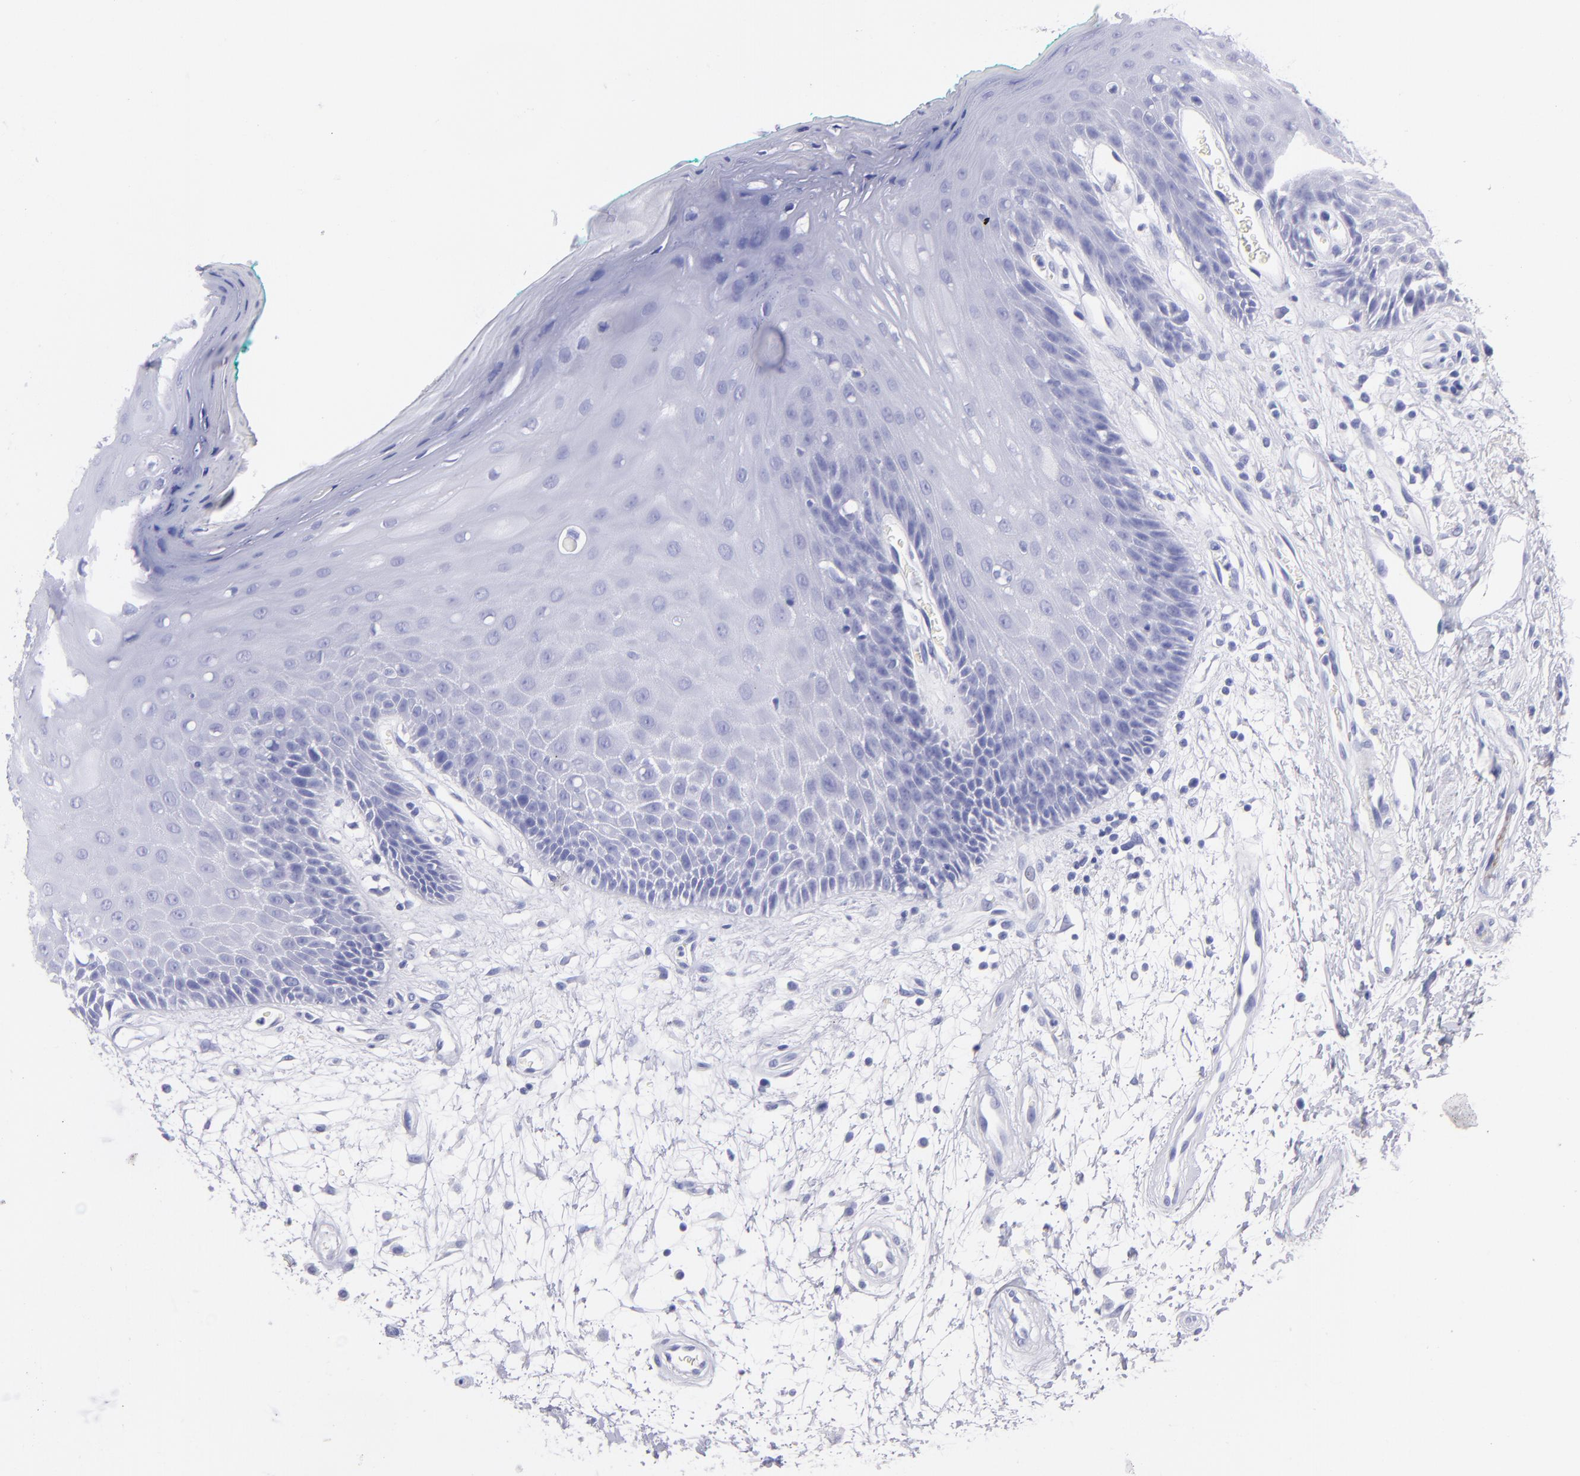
{"staining": {"intensity": "negative", "quantity": "none", "location": "none"}, "tissue": "oral mucosa", "cell_type": "Squamous epithelial cells", "image_type": "normal", "snomed": [{"axis": "morphology", "description": "Normal tissue, NOS"}, {"axis": "morphology", "description": "Squamous cell carcinoma, NOS"}, {"axis": "topography", "description": "Skeletal muscle"}, {"axis": "topography", "description": "Oral tissue"}, {"axis": "topography", "description": "Head-Neck"}], "caption": "Oral mucosa was stained to show a protein in brown. There is no significant expression in squamous epithelial cells. (DAB IHC, high magnification).", "gene": "CNP", "patient": {"sex": "female", "age": 84}}